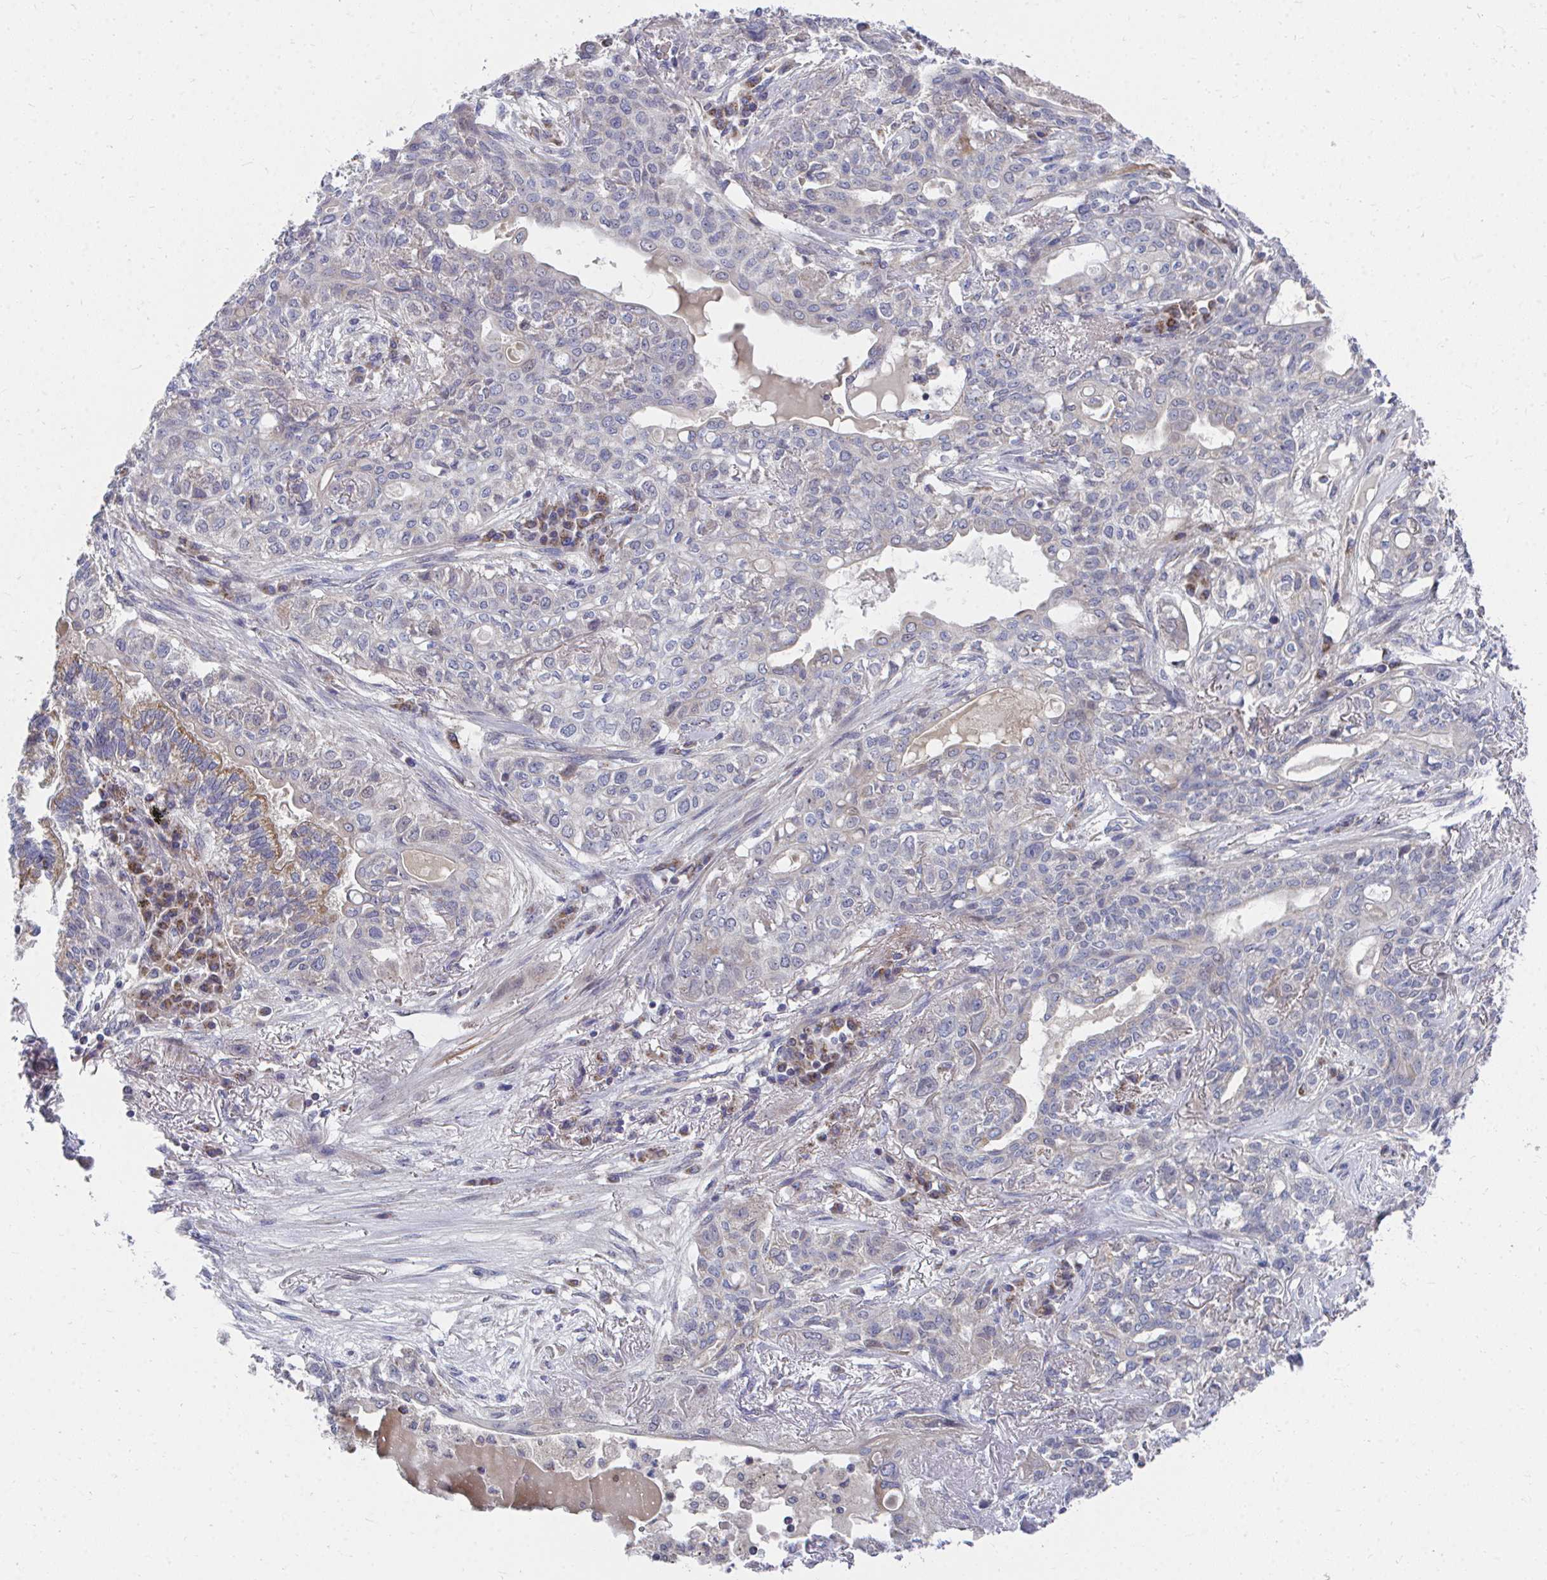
{"staining": {"intensity": "negative", "quantity": "none", "location": "none"}, "tissue": "lung cancer", "cell_type": "Tumor cells", "image_type": "cancer", "snomed": [{"axis": "morphology", "description": "Squamous cell carcinoma, NOS"}, {"axis": "topography", "description": "Lung"}], "caption": "Histopathology image shows no protein positivity in tumor cells of lung squamous cell carcinoma tissue. Nuclei are stained in blue.", "gene": "PEX3", "patient": {"sex": "female", "age": 70}}